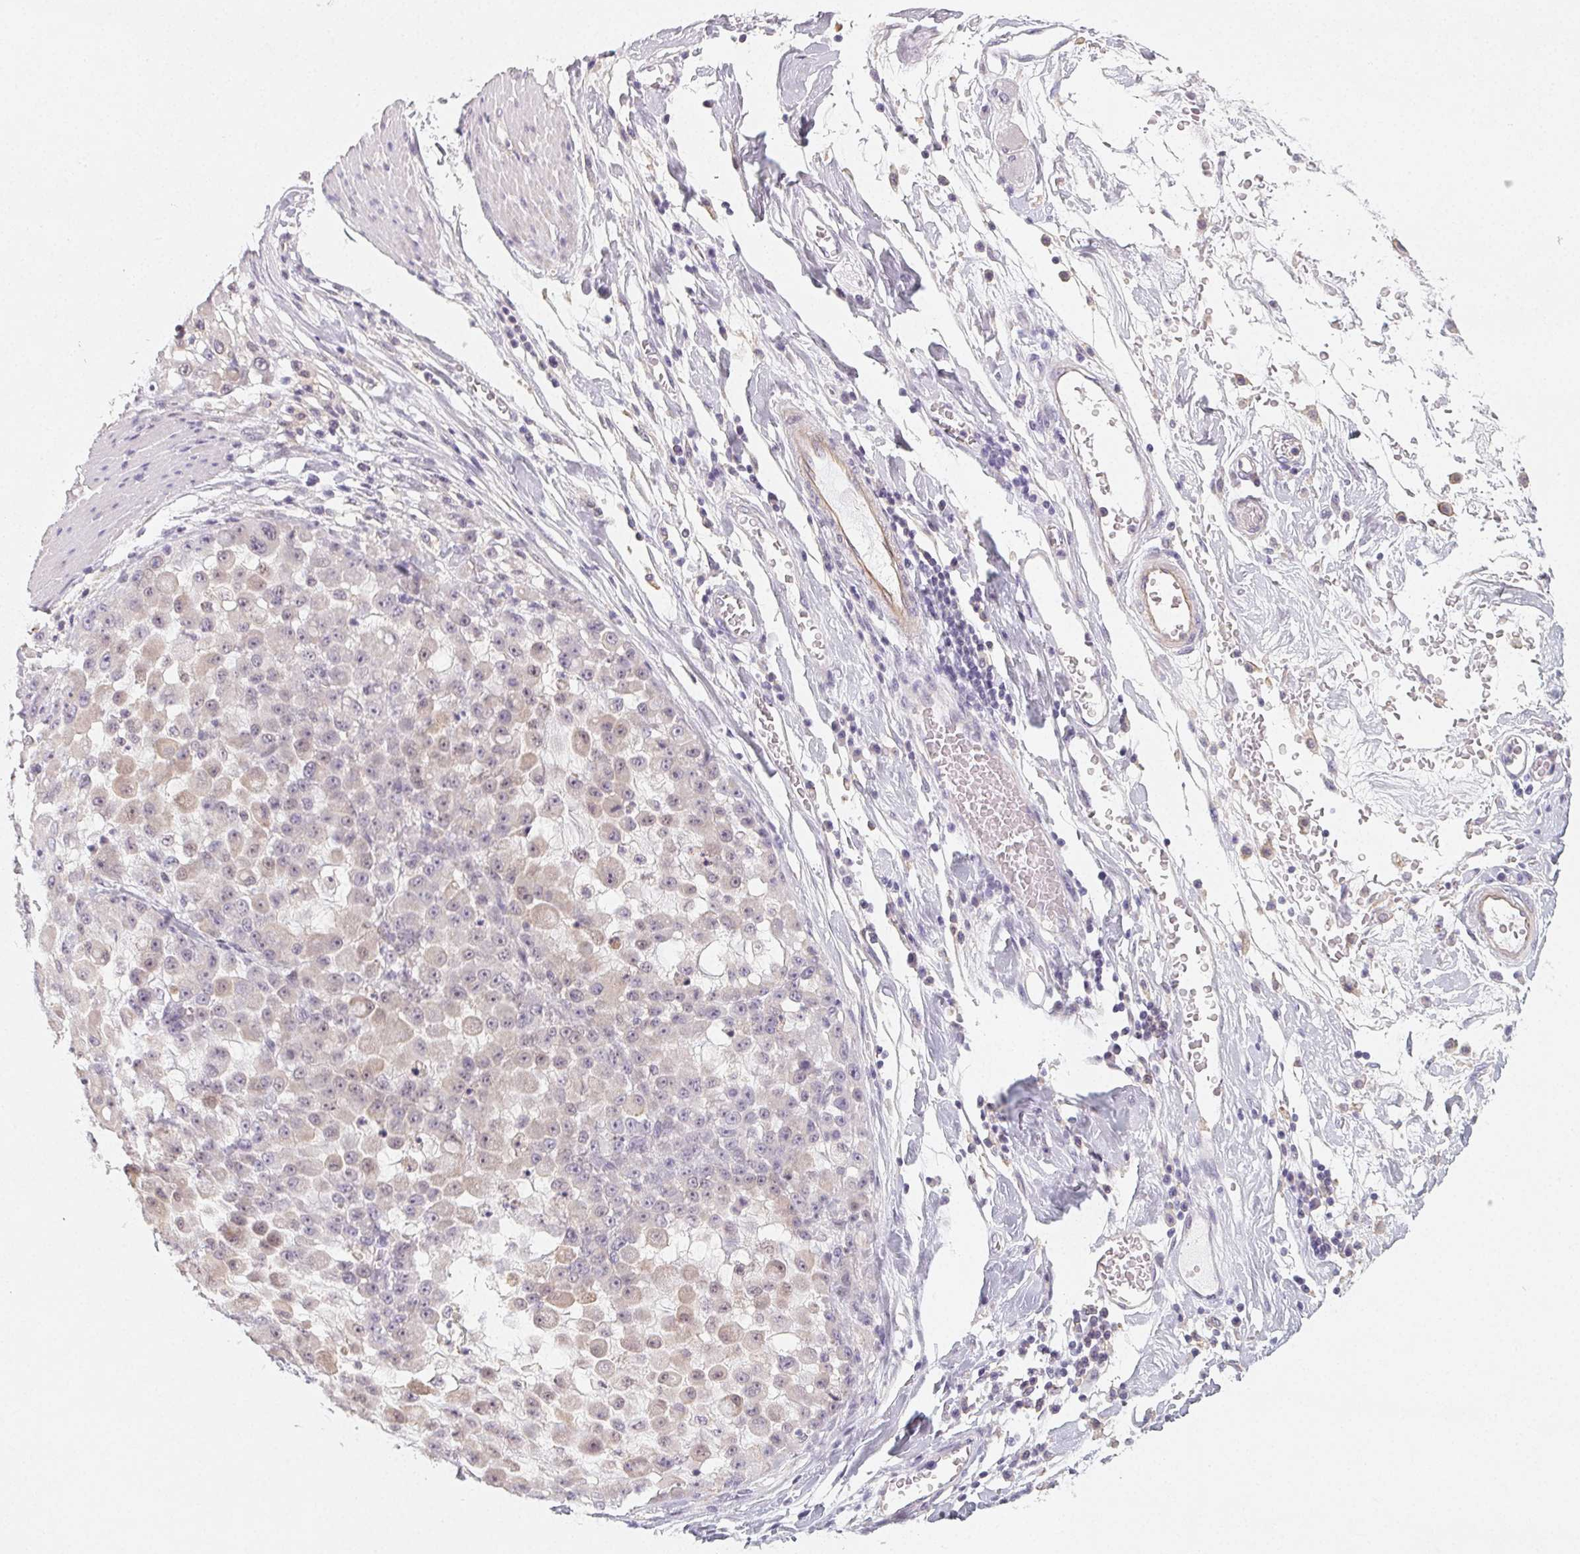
{"staining": {"intensity": "weak", "quantity": "<25%", "location": "cytoplasmic/membranous"}, "tissue": "stomach cancer", "cell_type": "Tumor cells", "image_type": "cancer", "snomed": [{"axis": "morphology", "description": "Adenocarcinoma, NOS"}, {"axis": "topography", "description": "Stomach"}], "caption": "High magnification brightfield microscopy of adenocarcinoma (stomach) stained with DAB (3,3'-diaminobenzidine) (brown) and counterstained with hematoxylin (blue): tumor cells show no significant expression.", "gene": "LRRC23", "patient": {"sex": "female", "age": 76}}